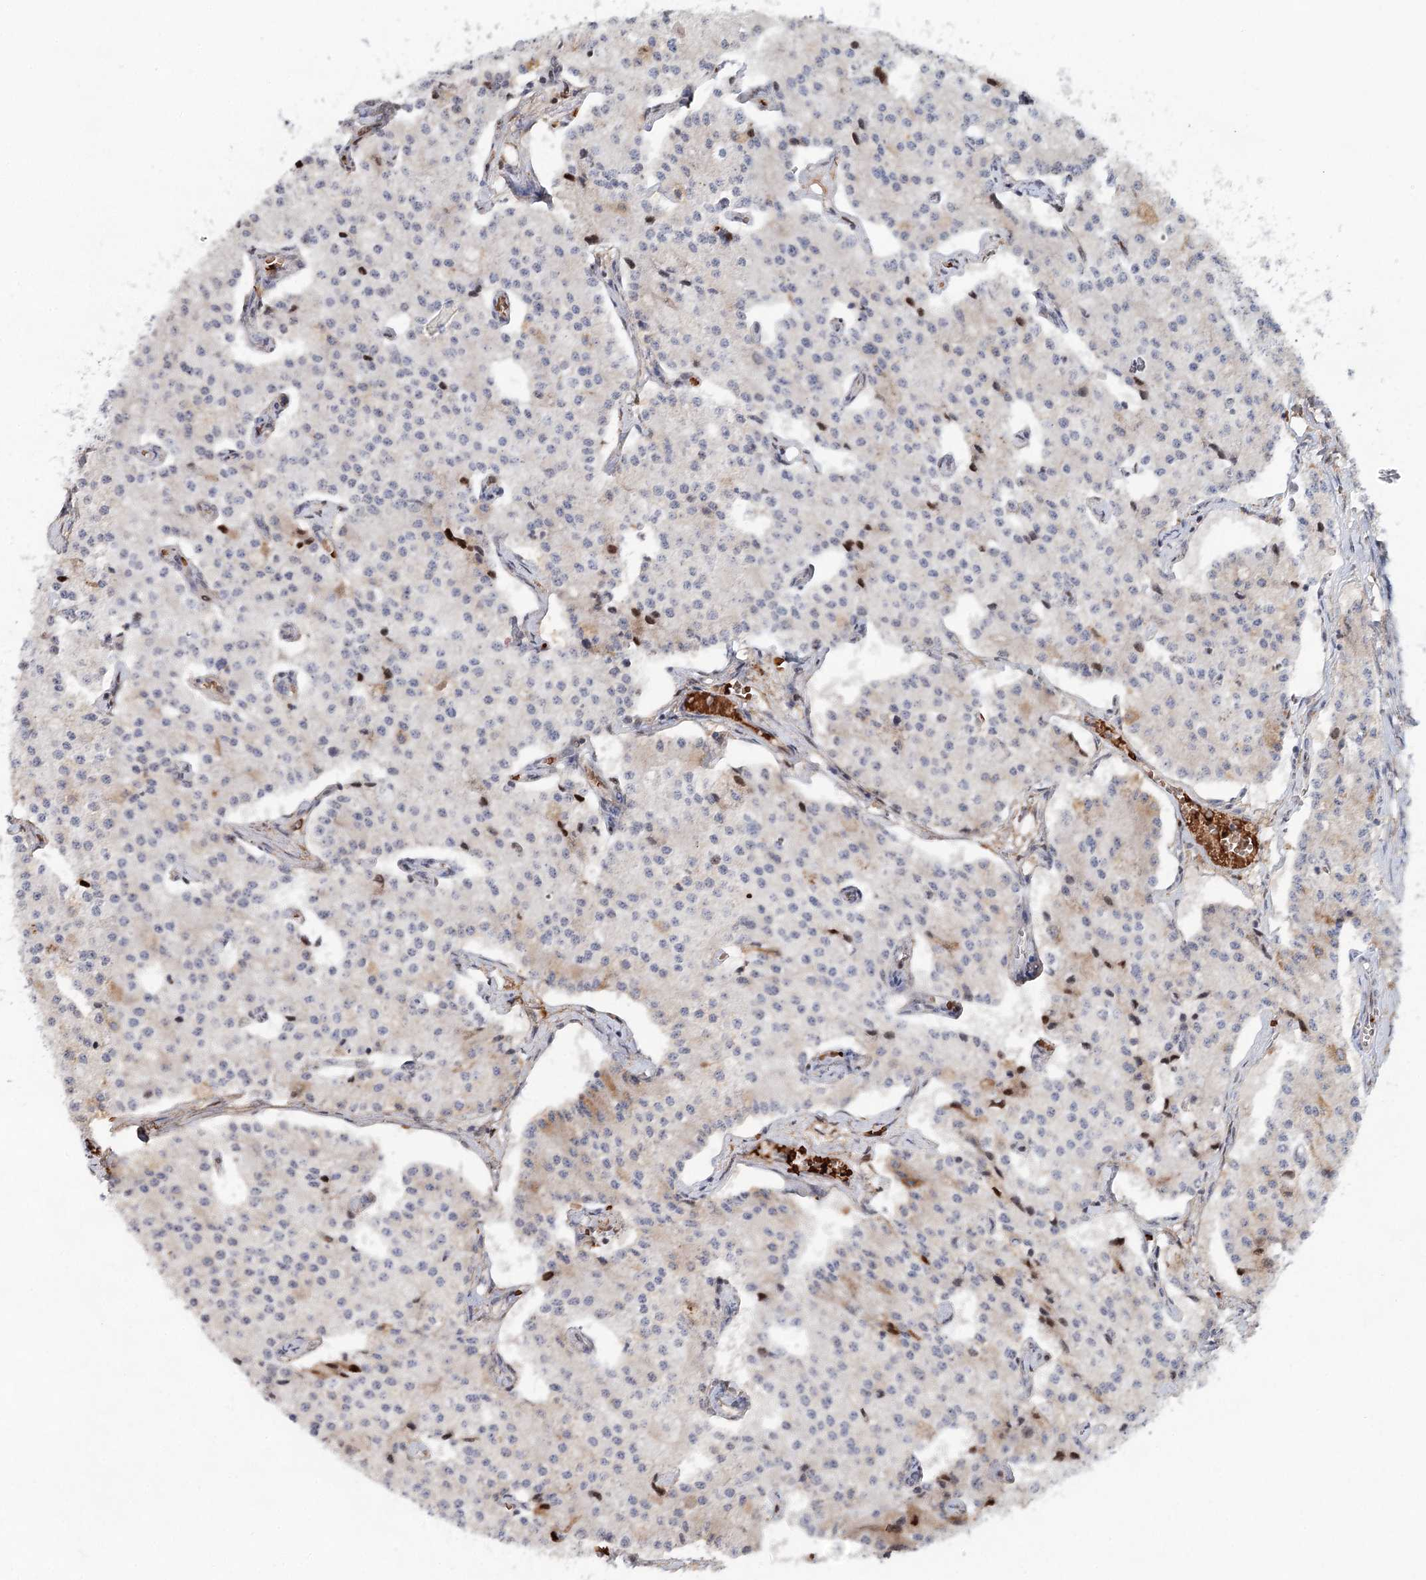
{"staining": {"intensity": "moderate", "quantity": "<25%", "location": "cytoplasmic/membranous,nuclear"}, "tissue": "carcinoid", "cell_type": "Tumor cells", "image_type": "cancer", "snomed": [{"axis": "morphology", "description": "Carcinoid, malignant, NOS"}, {"axis": "topography", "description": "Colon"}], "caption": "A histopathology image of carcinoid stained for a protein exhibits moderate cytoplasmic/membranous and nuclear brown staining in tumor cells.", "gene": "SLC19A3", "patient": {"sex": "female", "age": 52}}